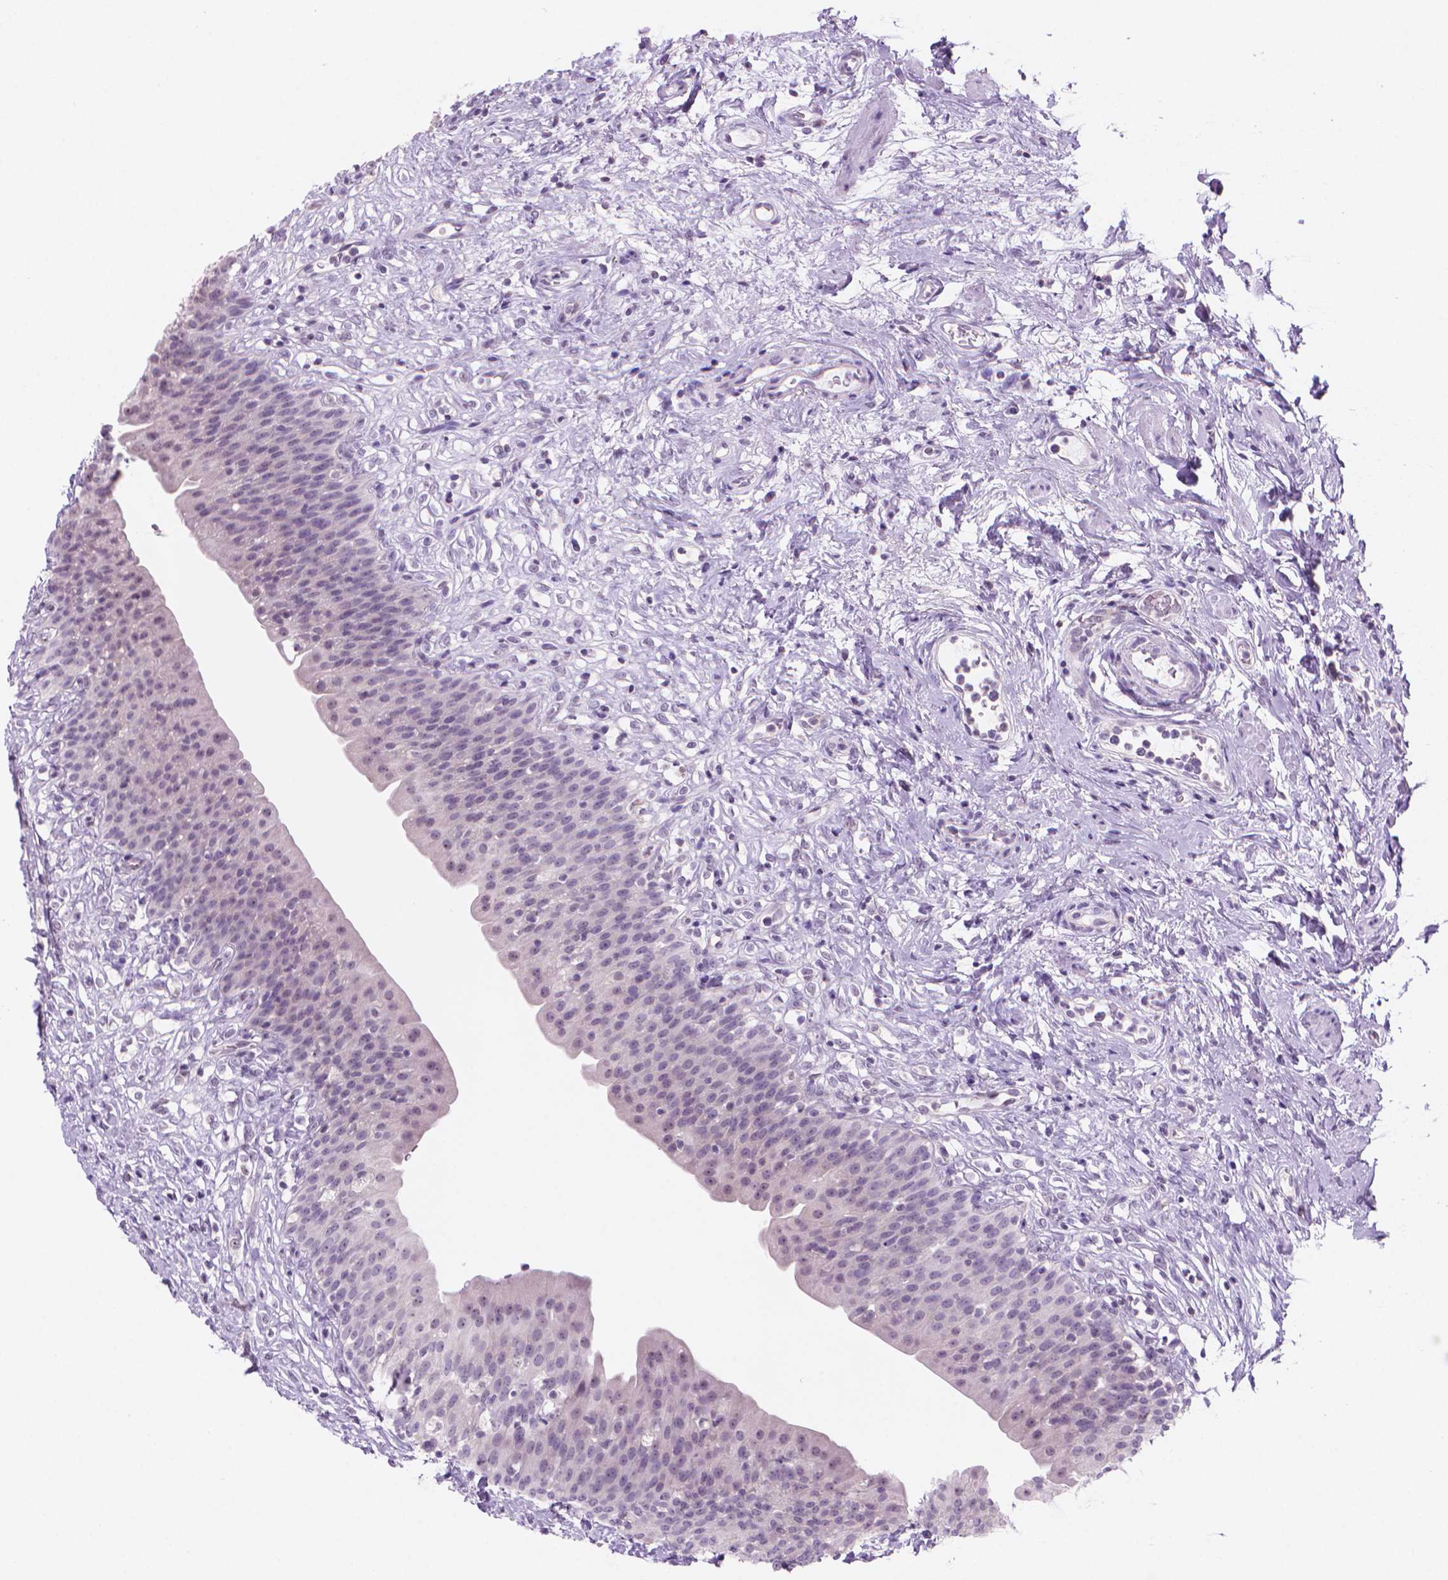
{"staining": {"intensity": "negative", "quantity": "none", "location": "none"}, "tissue": "urinary bladder", "cell_type": "Urothelial cells", "image_type": "normal", "snomed": [{"axis": "morphology", "description": "Normal tissue, NOS"}, {"axis": "topography", "description": "Urinary bladder"}], "caption": "A histopathology image of urinary bladder stained for a protein shows no brown staining in urothelial cells.", "gene": "ENSG00000187186", "patient": {"sex": "male", "age": 76}}